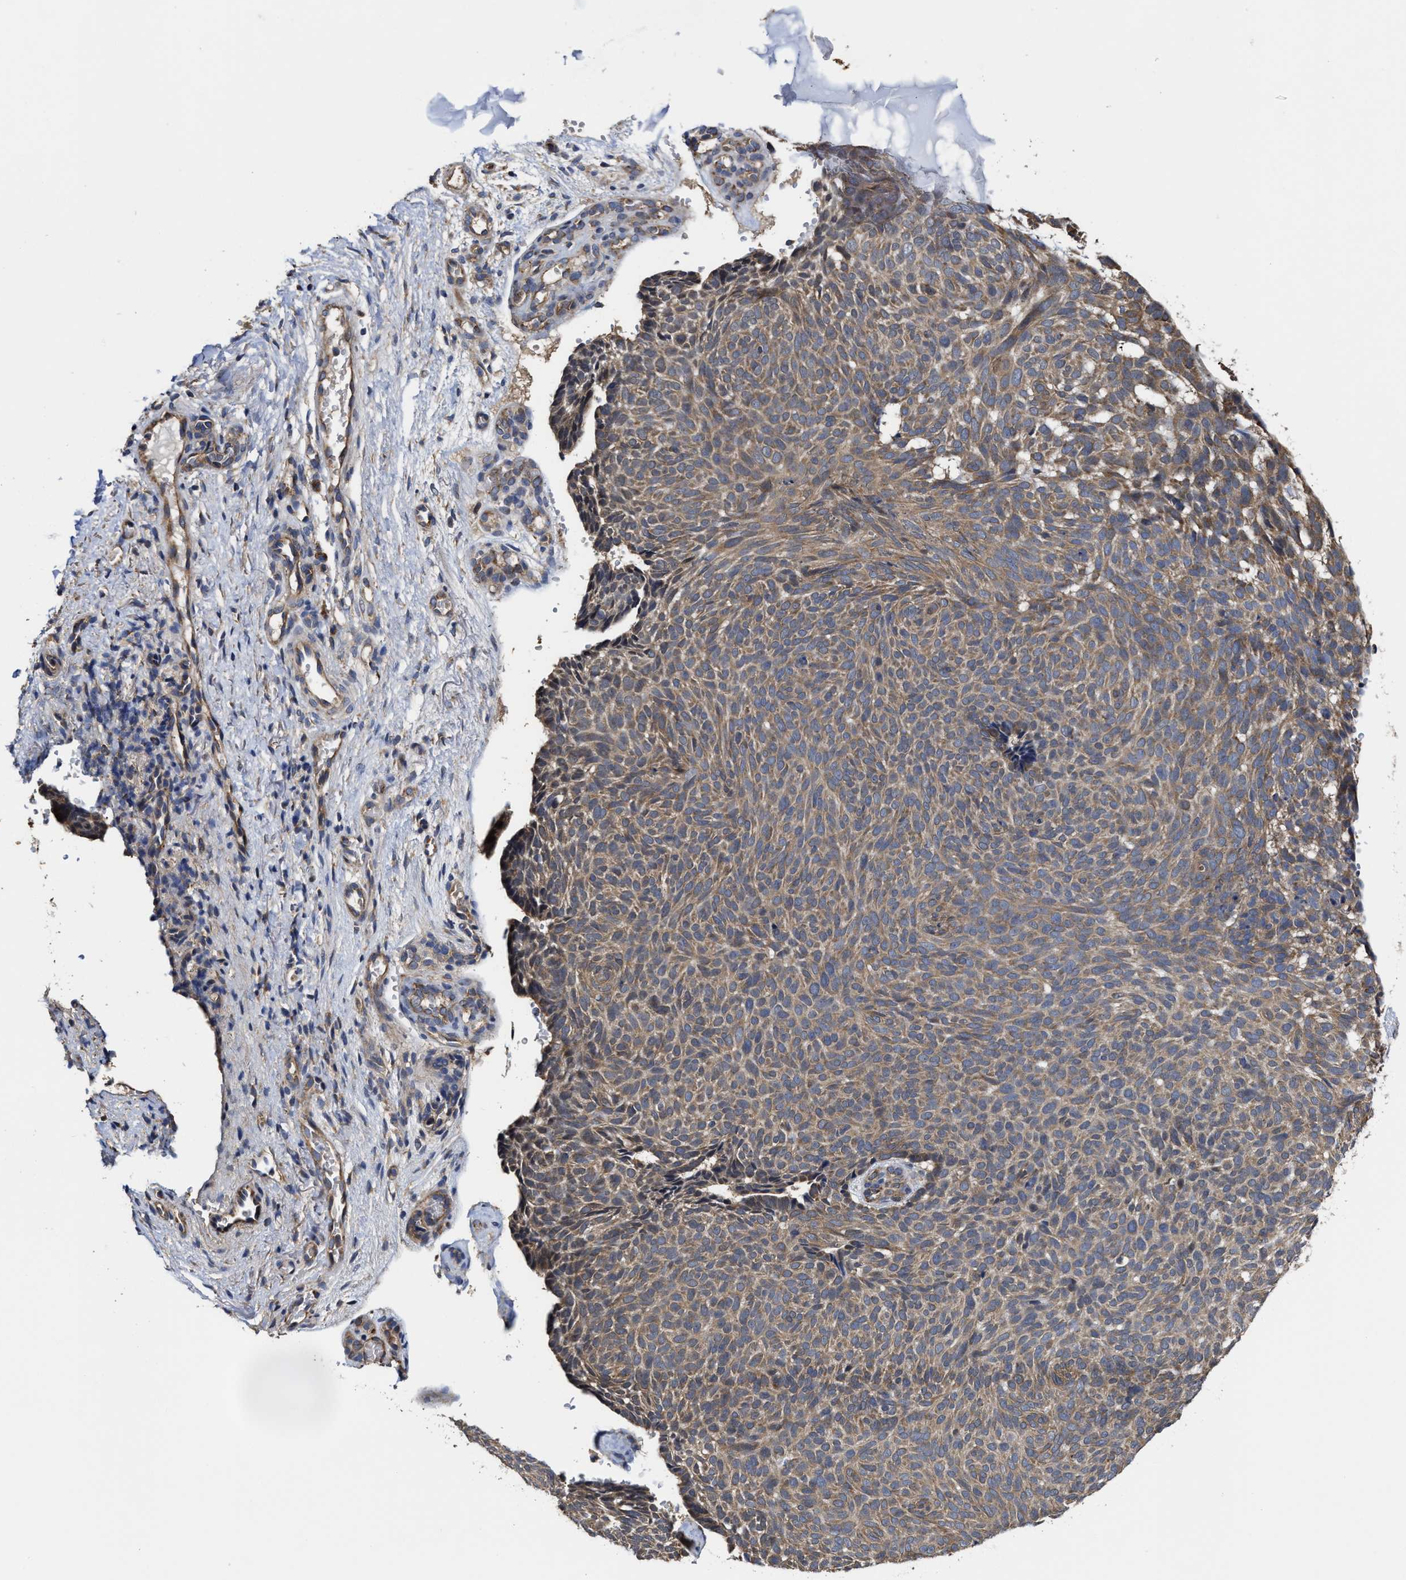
{"staining": {"intensity": "moderate", "quantity": ">75%", "location": "cytoplasmic/membranous"}, "tissue": "skin cancer", "cell_type": "Tumor cells", "image_type": "cancer", "snomed": [{"axis": "morphology", "description": "Basal cell carcinoma"}, {"axis": "topography", "description": "Skin"}], "caption": "Immunohistochemical staining of skin cancer demonstrates medium levels of moderate cytoplasmic/membranous protein positivity in about >75% of tumor cells.", "gene": "TRAF6", "patient": {"sex": "male", "age": 61}}